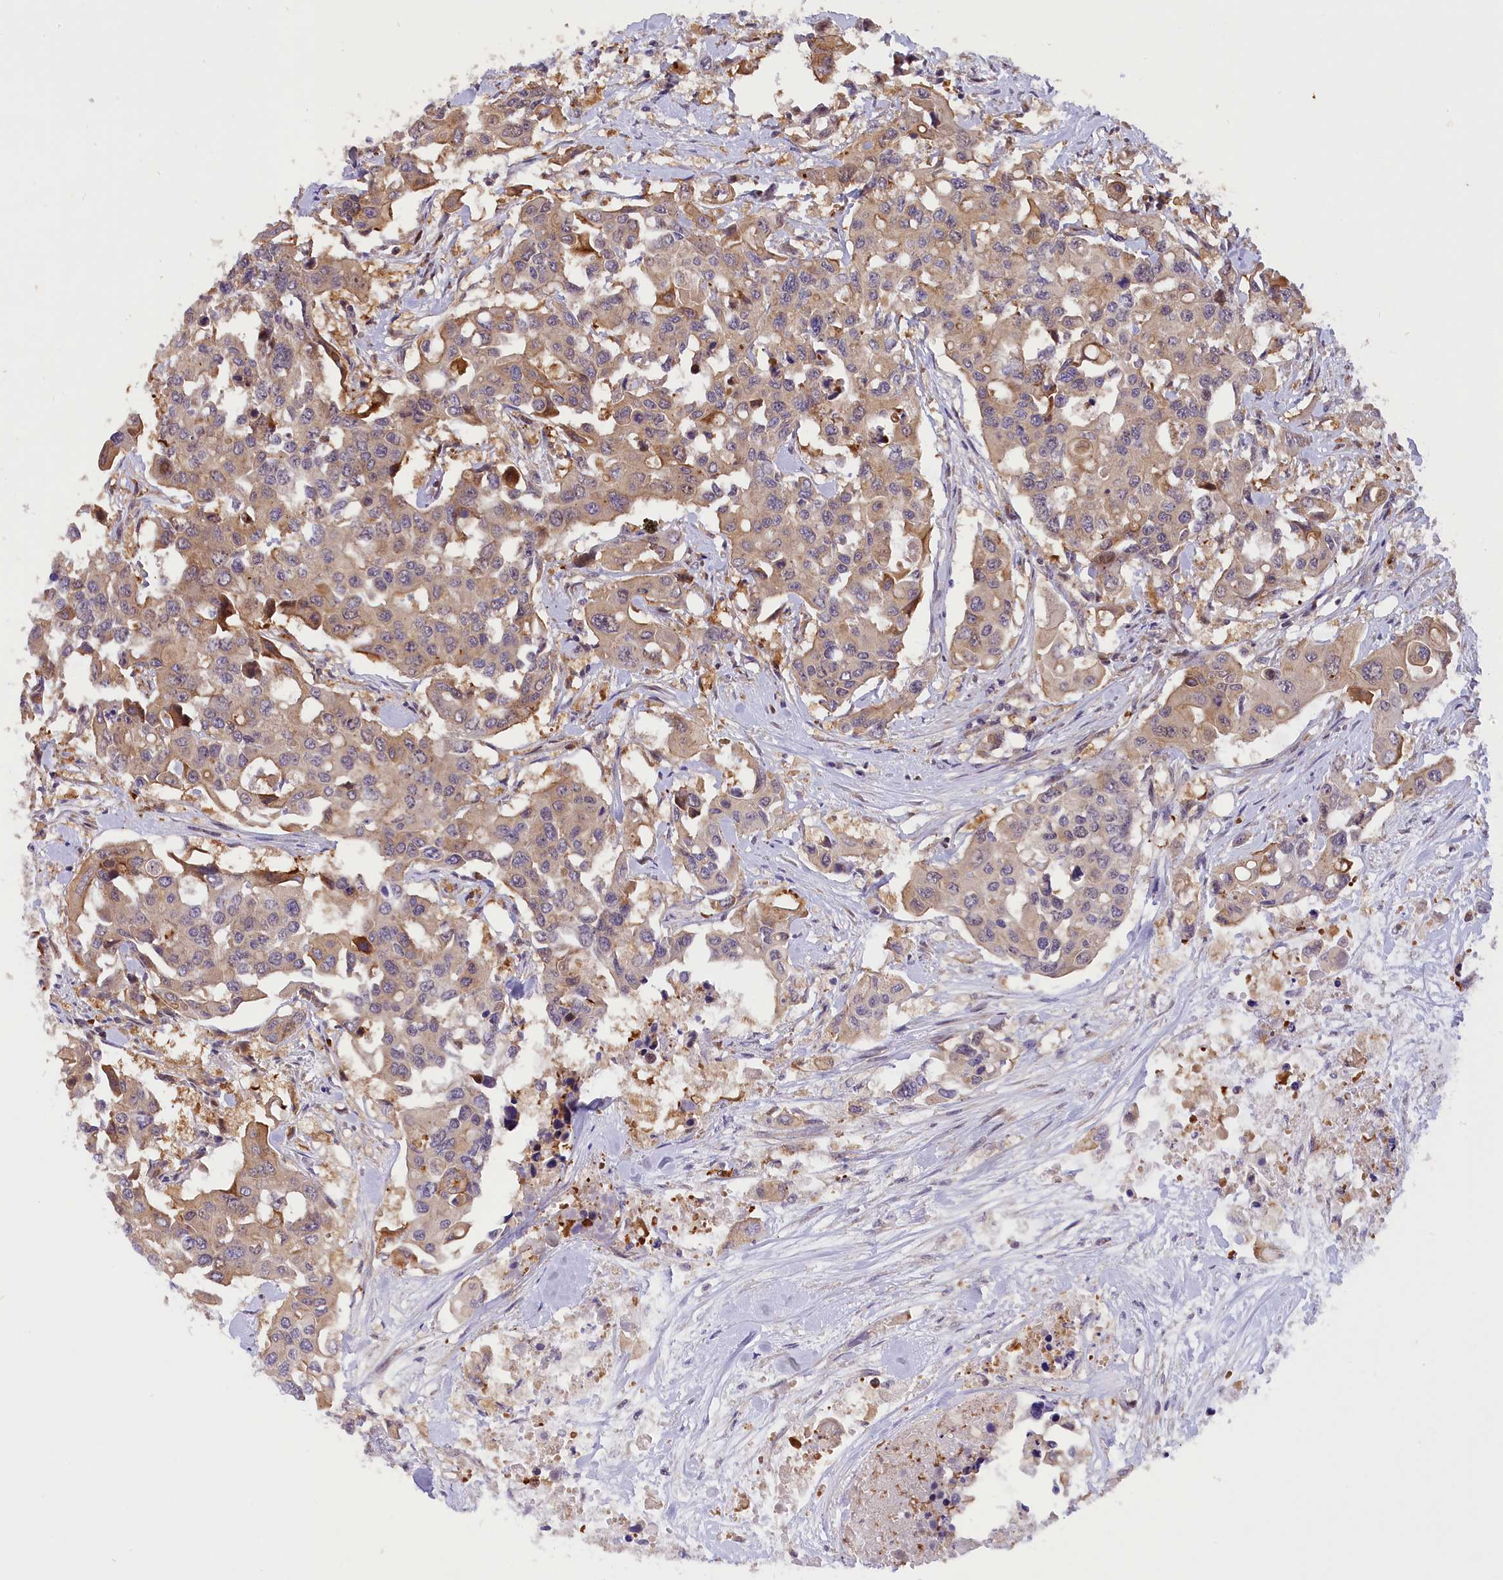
{"staining": {"intensity": "weak", "quantity": "<25%", "location": "cytoplasmic/membranous"}, "tissue": "colorectal cancer", "cell_type": "Tumor cells", "image_type": "cancer", "snomed": [{"axis": "morphology", "description": "Adenocarcinoma, NOS"}, {"axis": "topography", "description": "Colon"}], "caption": "Human colorectal cancer (adenocarcinoma) stained for a protein using IHC displays no expression in tumor cells.", "gene": "SAMD4A", "patient": {"sex": "male", "age": 77}}